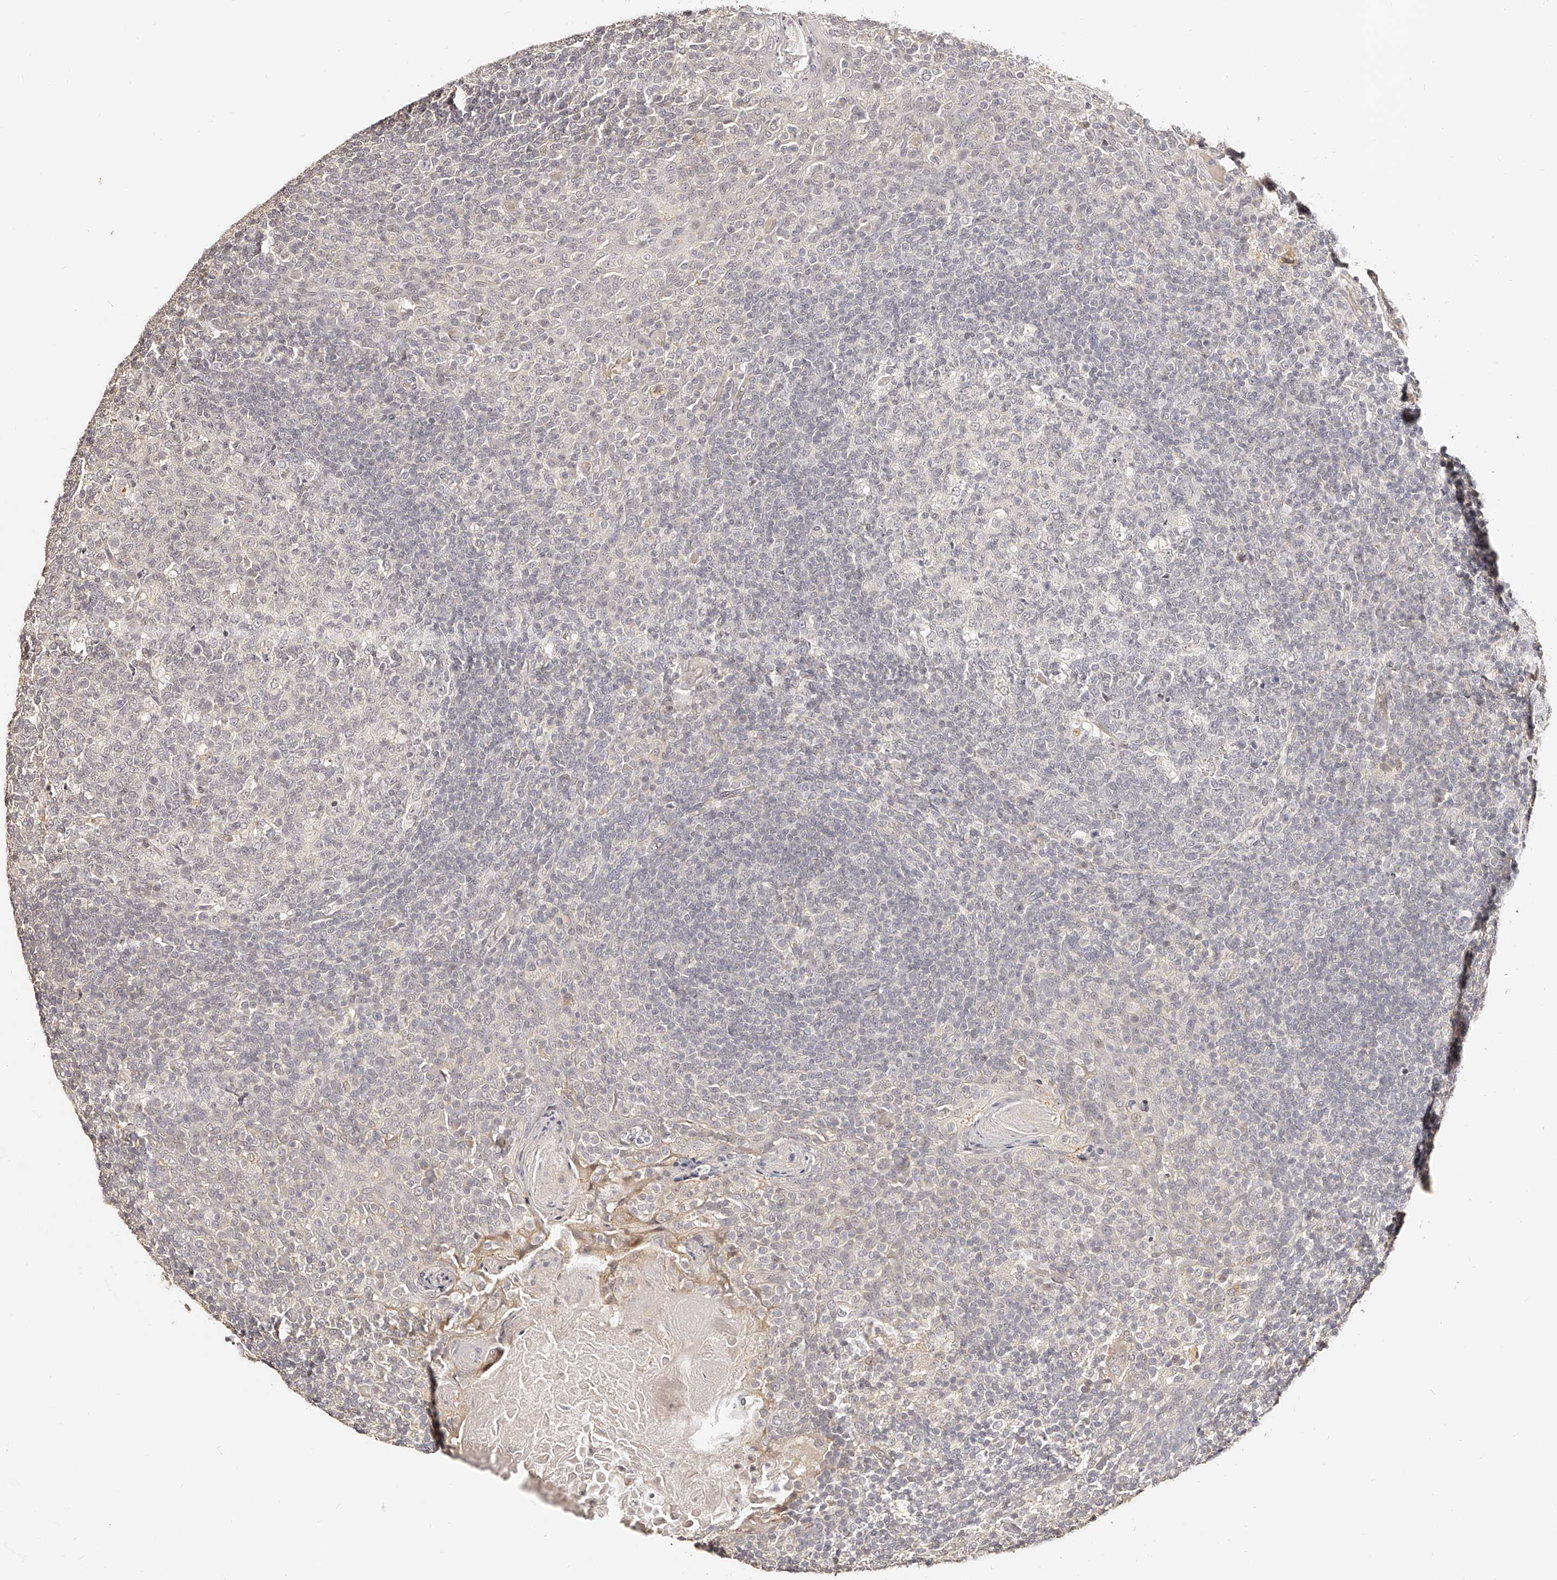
{"staining": {"intensity": "negative", "quantity": "none", "location": "none"}, "tissue": "tonsil", "cell_type": "Germinal center cells", "image_type": "normal", "snomed": [{"axis": "morphology", "description": "Normal tissue, NOS"}, {"axis": "topography", "description": "Tonsil"}], "caption": "Protein analysis of unremarkable tonsil exhibits no significant expression in germinal center cells.", "gene": "ZNF789", "patient": {"sex": "female", "age": 19}}